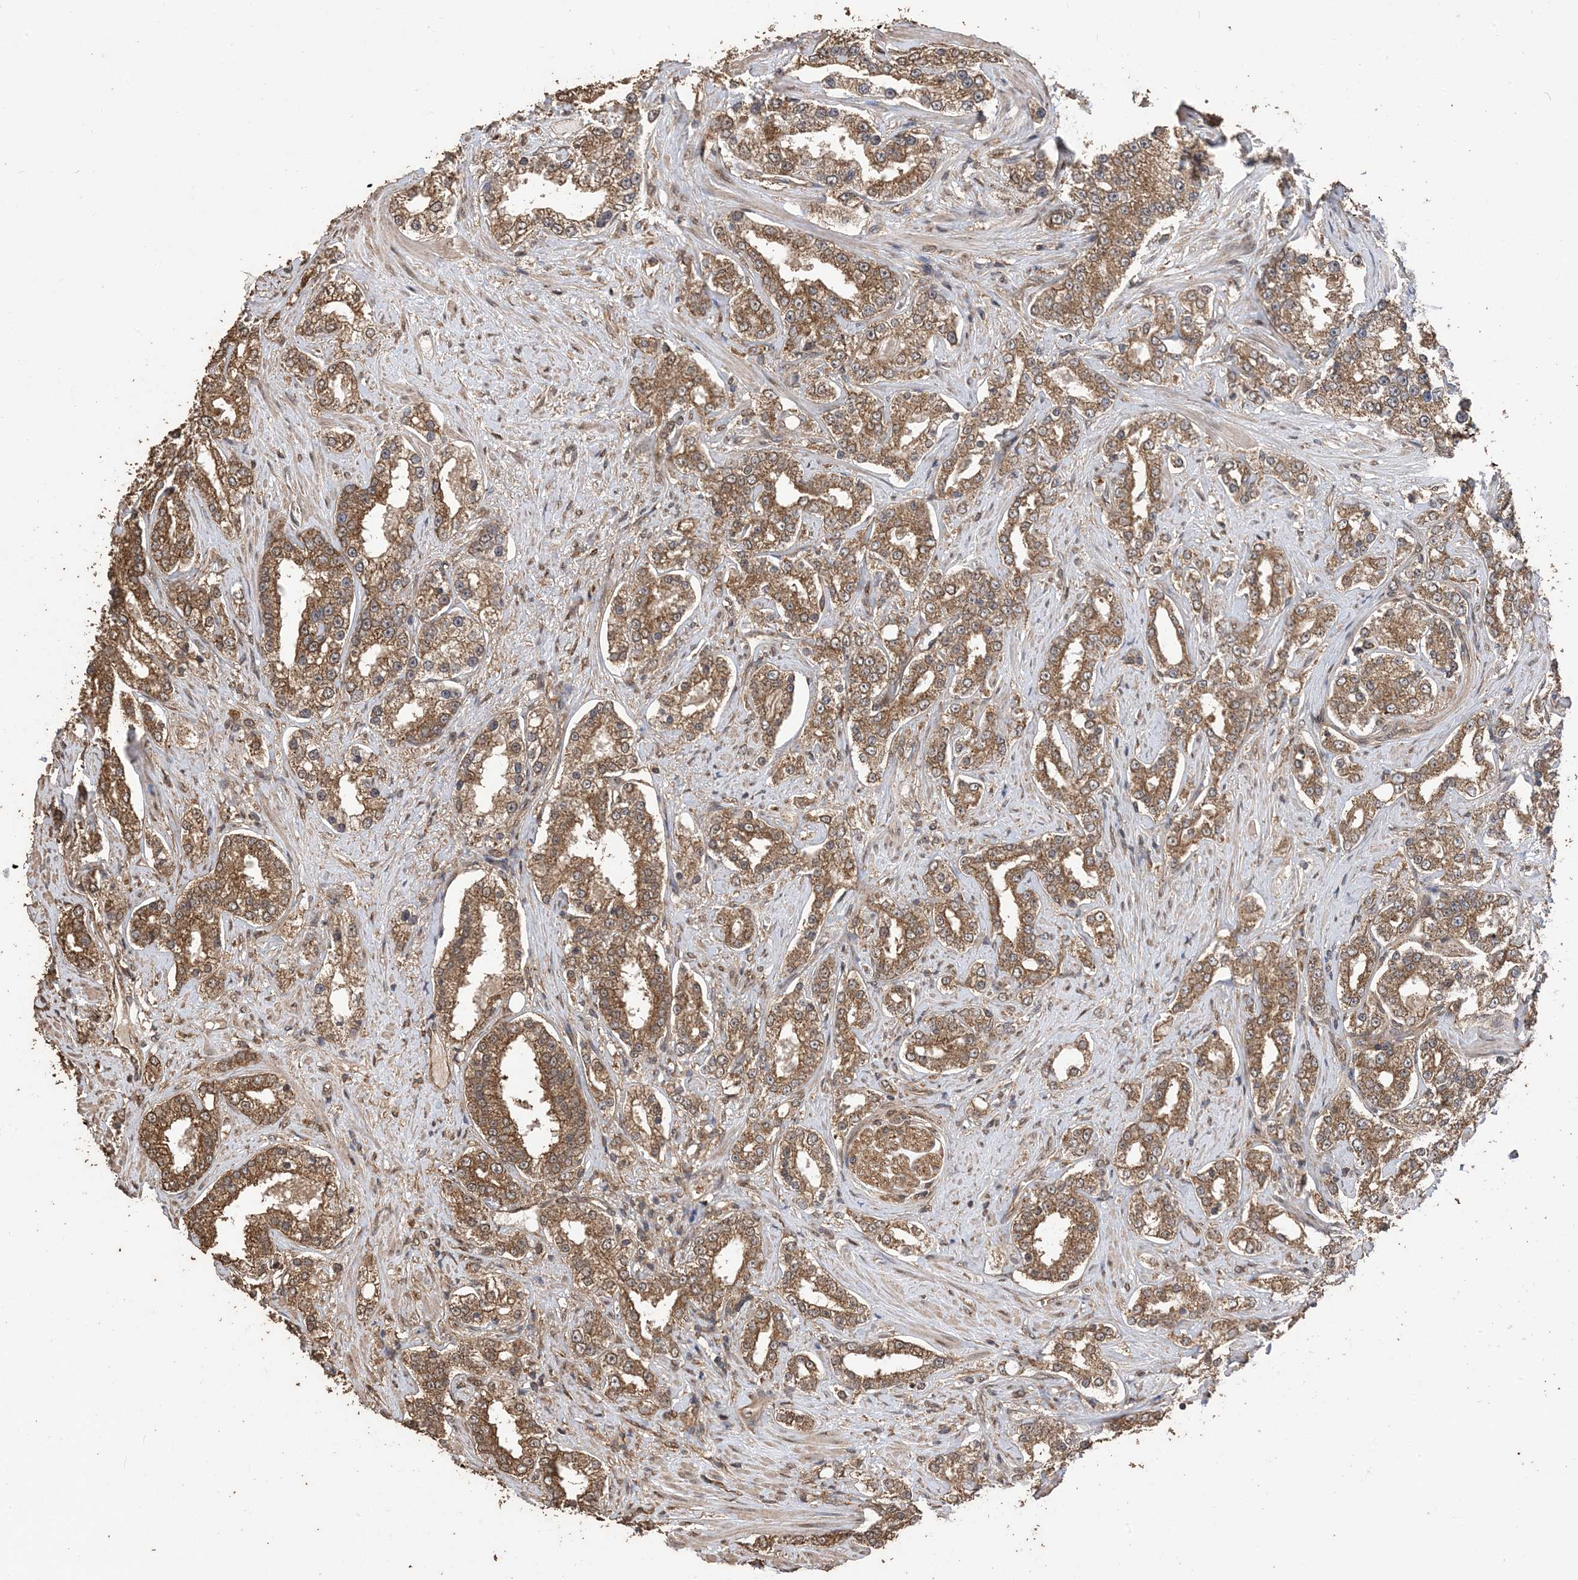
{"staining": {"intensity": "moderate", "quantity": ">75%", "location": "cytoplasmic/membranous"}, "tissue": "prostate cancer", "cell_type": "Tumor cells", "image_type": "cancer", "snomed": [{"axis": "morphology", "description": "Normal tissue, NOS"}, {"axis": "morphology", "description": "Adenocarcinoma, High grade"}, {"axis": "topography", "description": "Prostate"}], "caption": "Prostate cancer stained with immunohistochemistry (IHC) displays moderate cytoplasmic/membranous positivity in approximately >75% of tumor cells.", "gene": "ZKSCAN5", "patient": {"sex": "male", "age": 83}}